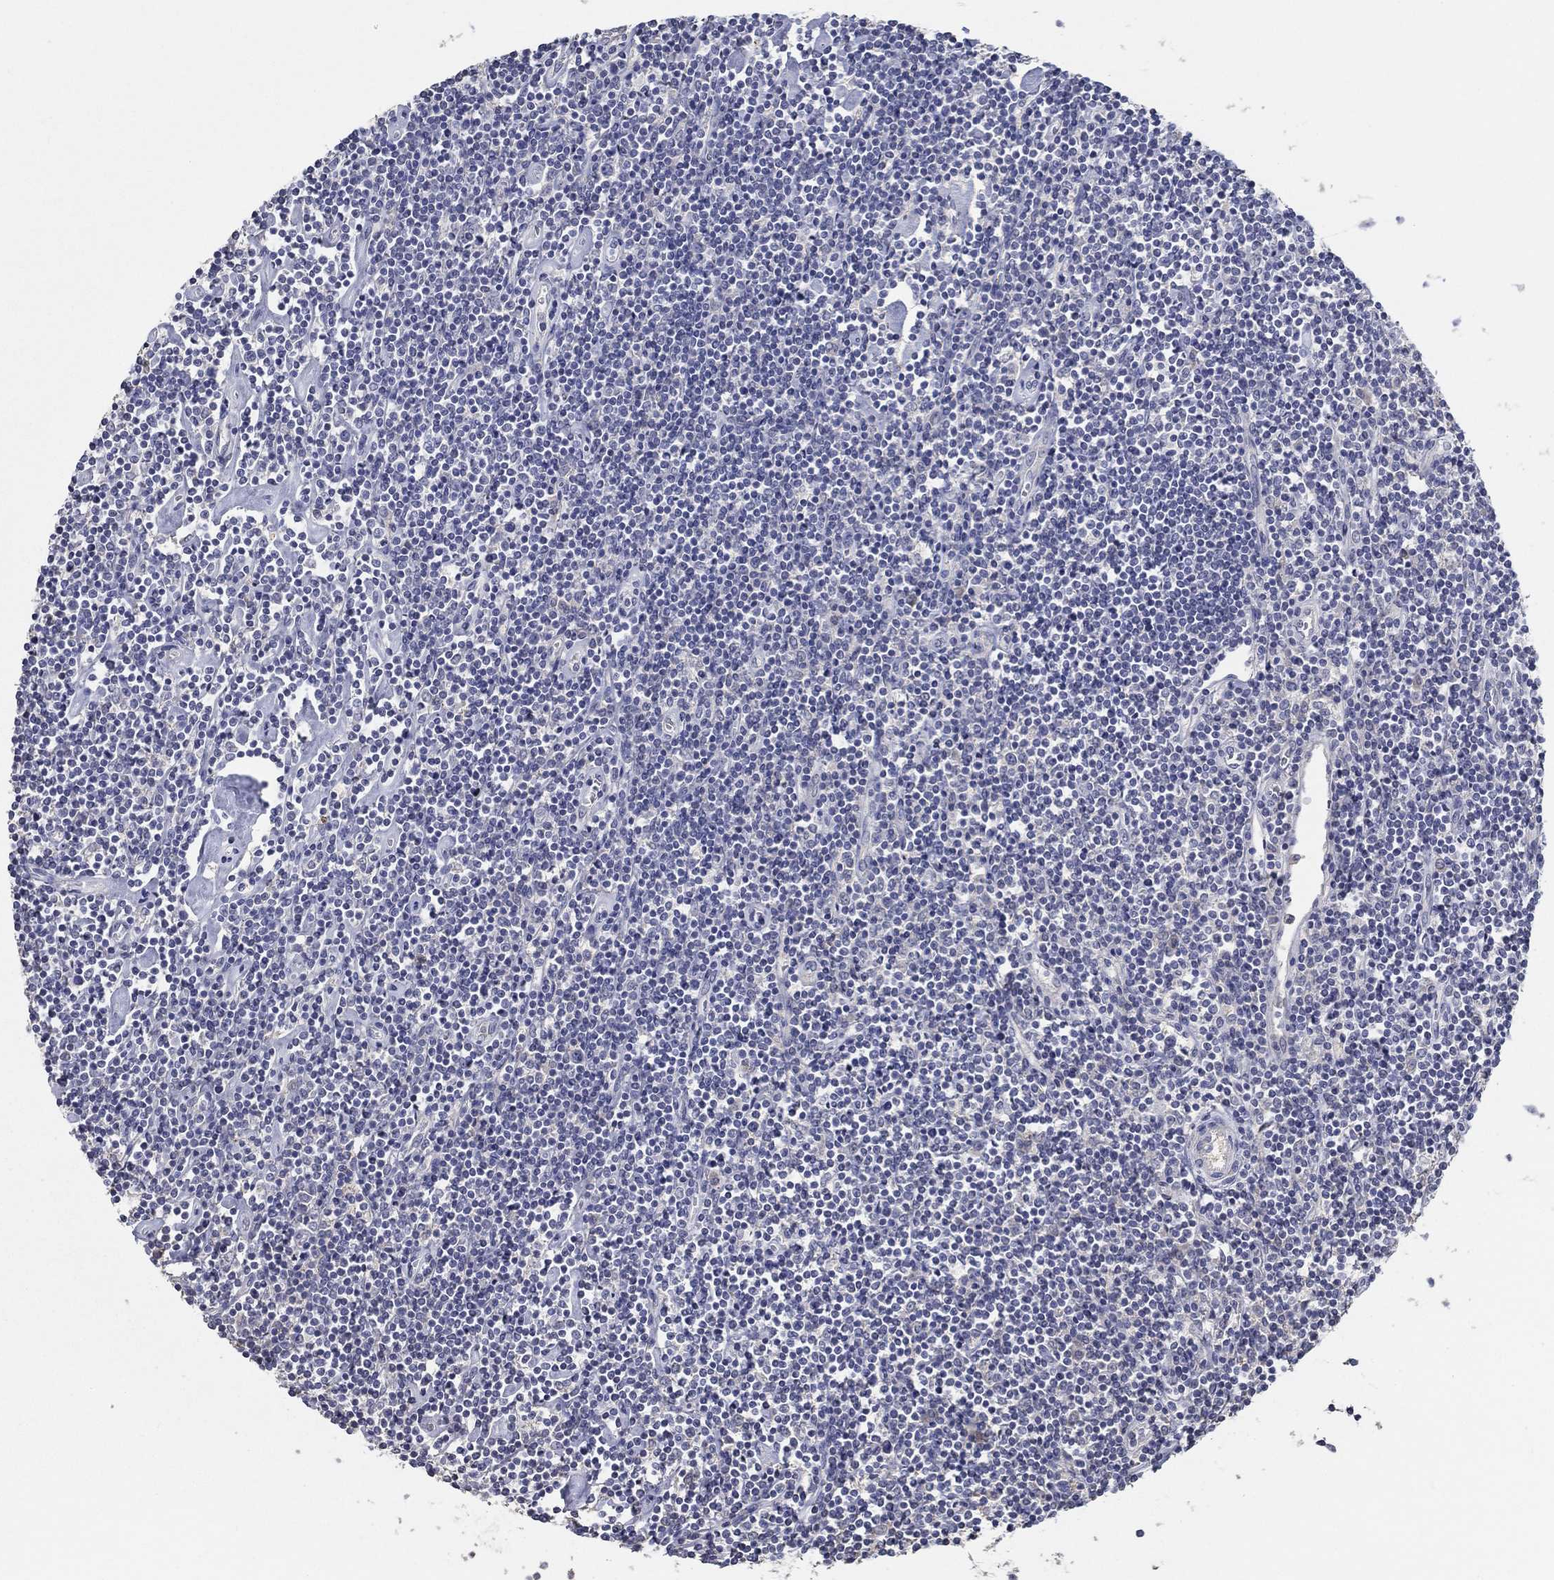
{"staining": {"intensity": "negative", "quantity": "none", "location": "none"}, "tissue": "lymphoma", "cell_type": "Tumor cells", "image_type": "cancer", "snomed": [{"axis": "morphology", "description": "Hodgkin's disease, NOS"}, {"axis": "topography", "description": "Lymph node"}], "caption": "The photomicrograph reveals no significant expression in tumor cells of Hodgkin's disease.", "gene": "DOCK3", "patient": {"sex": "male", "age": 40}}